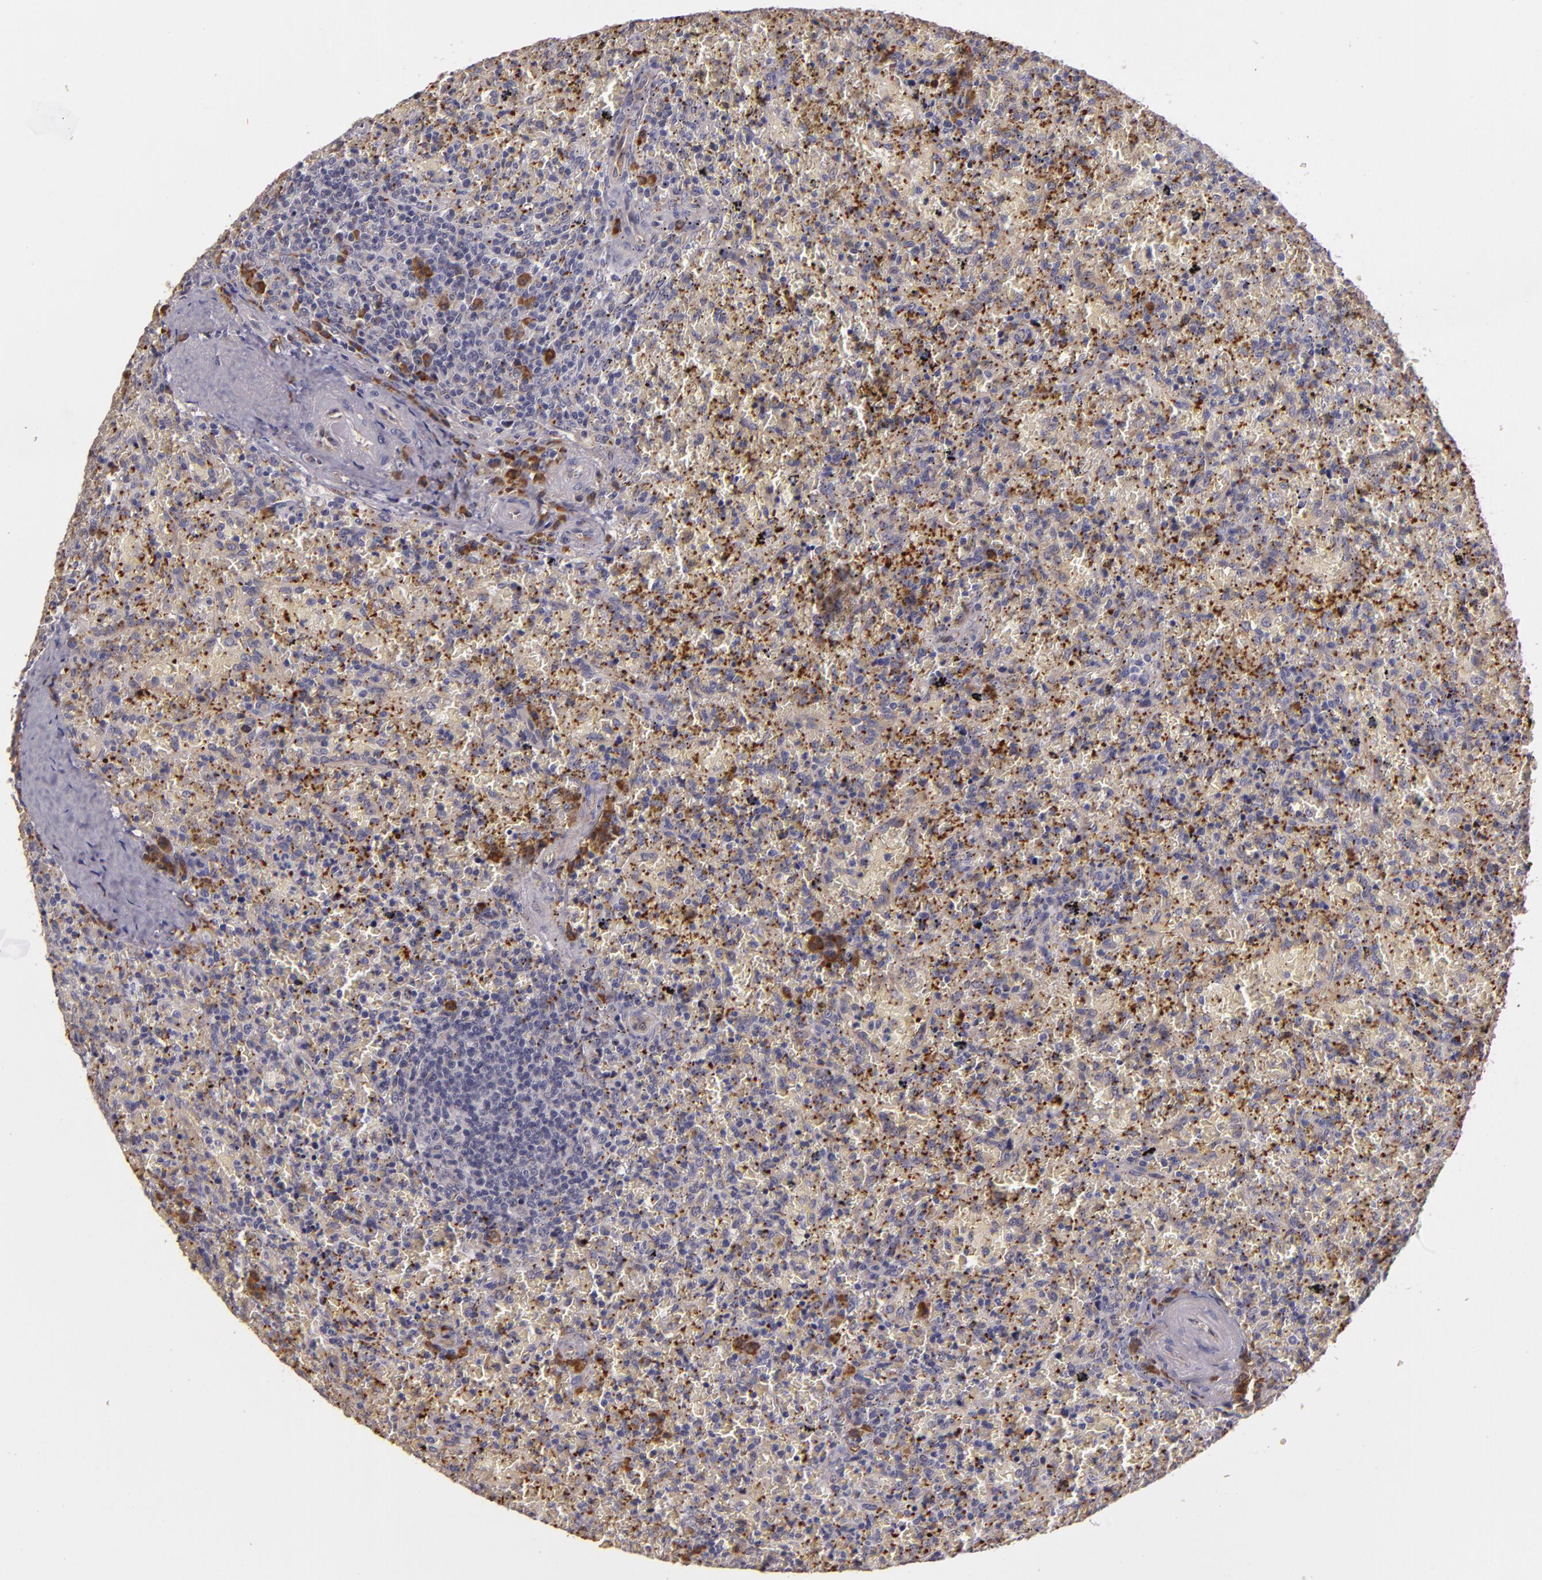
{"staining": {"intensity": "negative", "quantity": "none", "location": "none"}, "tissue": "lymphoma", "cell_type": "Tumor cells", "image_type": "cancer", "snomed": [{"axis": "morphology", "description": "Malignant lymphoma, non-Hodgkin's type, High grade"}, {"axis": "topography", "description": "Spleen"}, {"axis": "topography", "description": "Lymph node"}], "caption": "Tumor cells show no significant expression in malignant lymphoma, non-Hodgkin's type (high-grade). (Brightfield microscopy of DAB immunohistochemistry at high magnification).", "gene": "SYTL4", "patient": {"sex": "female", "age": 70}}